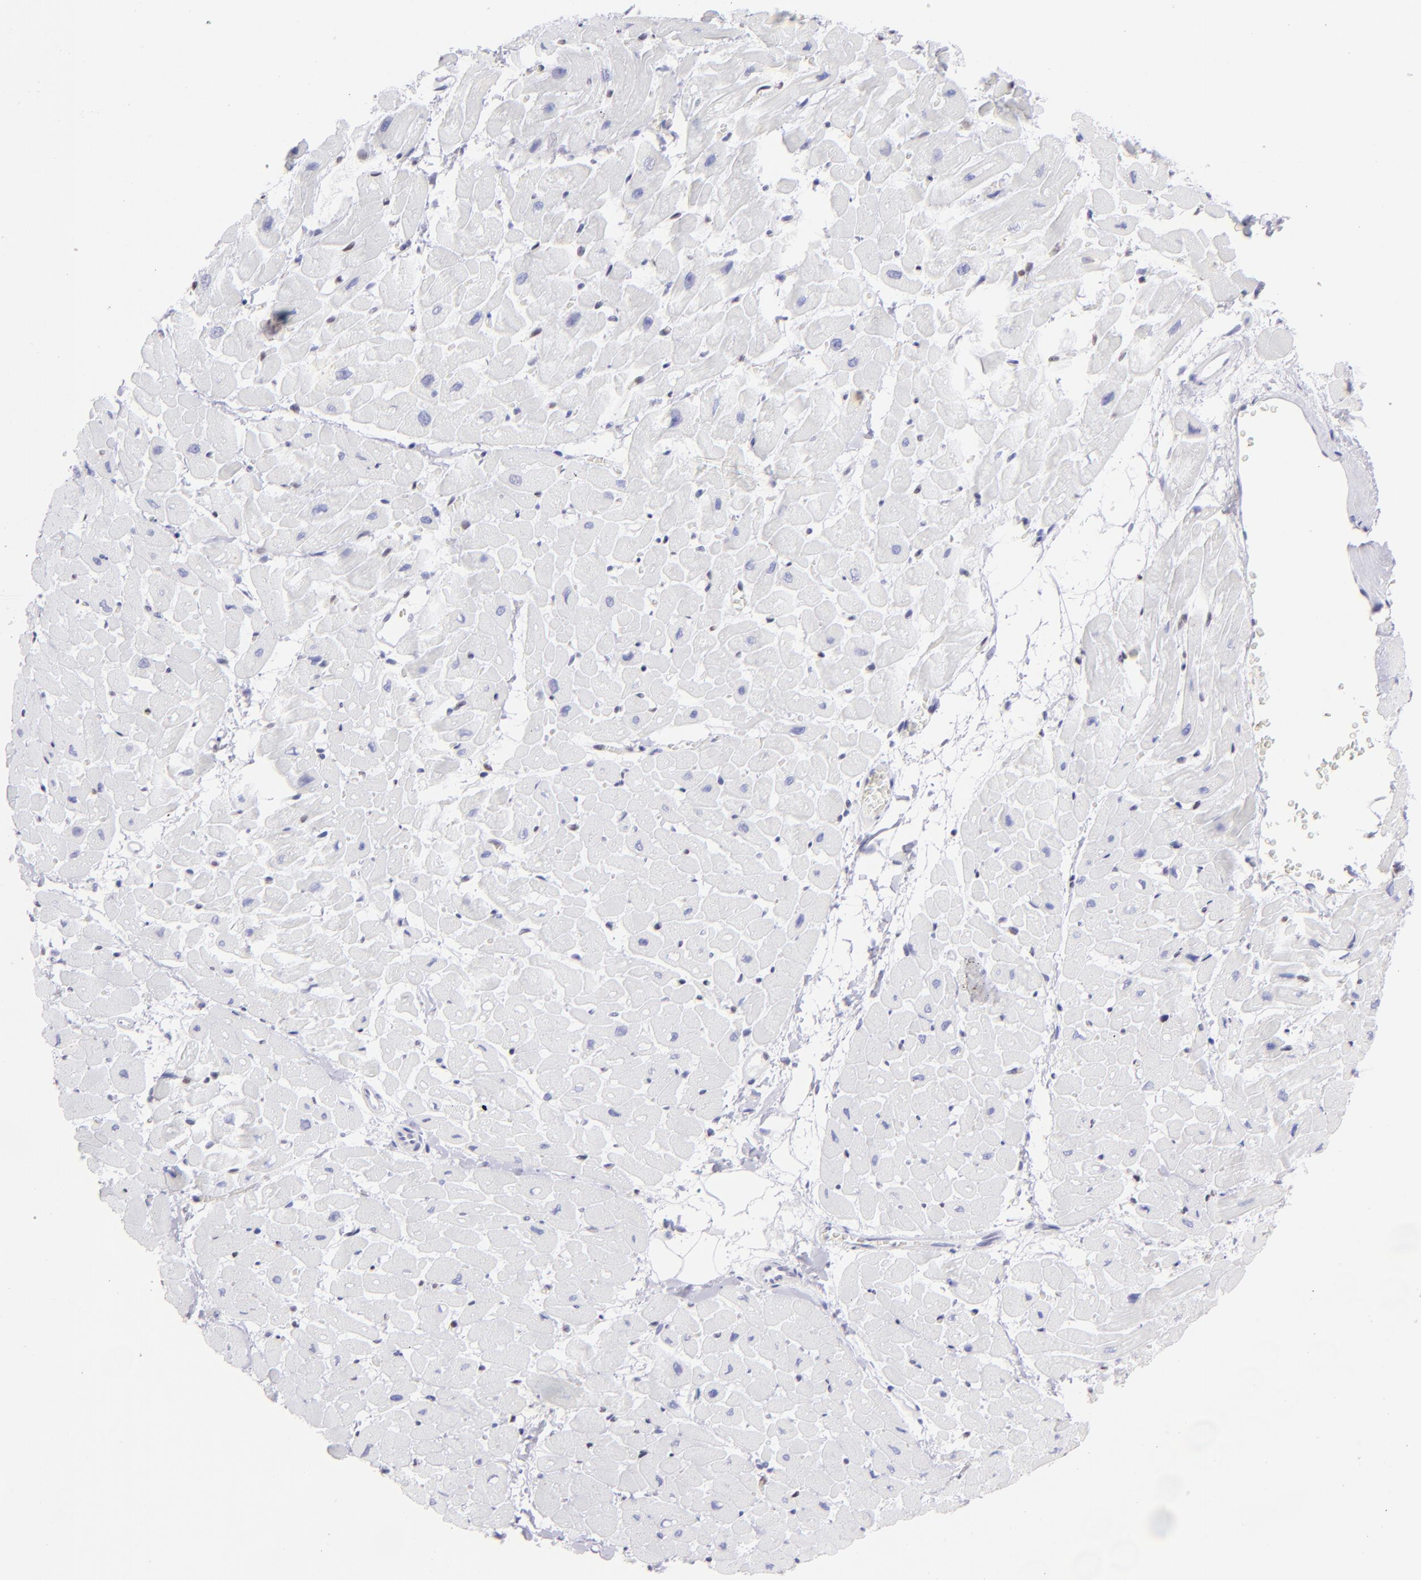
{"staining": {"intensity": "negative", "quantity": "none", "location": "none"}, "tissue": "heart muscle", "cell_type": "Cardiomyocytes", "image_type": "normal", "snomed": [{"axis": "morphology", "description": "Normal tissue, NOS"}, {"axis": "topography", "description": "Heart"}], "caption": "Protein analysis of benign heart muscle reveals no significant positivity in cardiomyocytes.", "gene": "ETS1", "patient": {"sex": "male", "age": 45}}